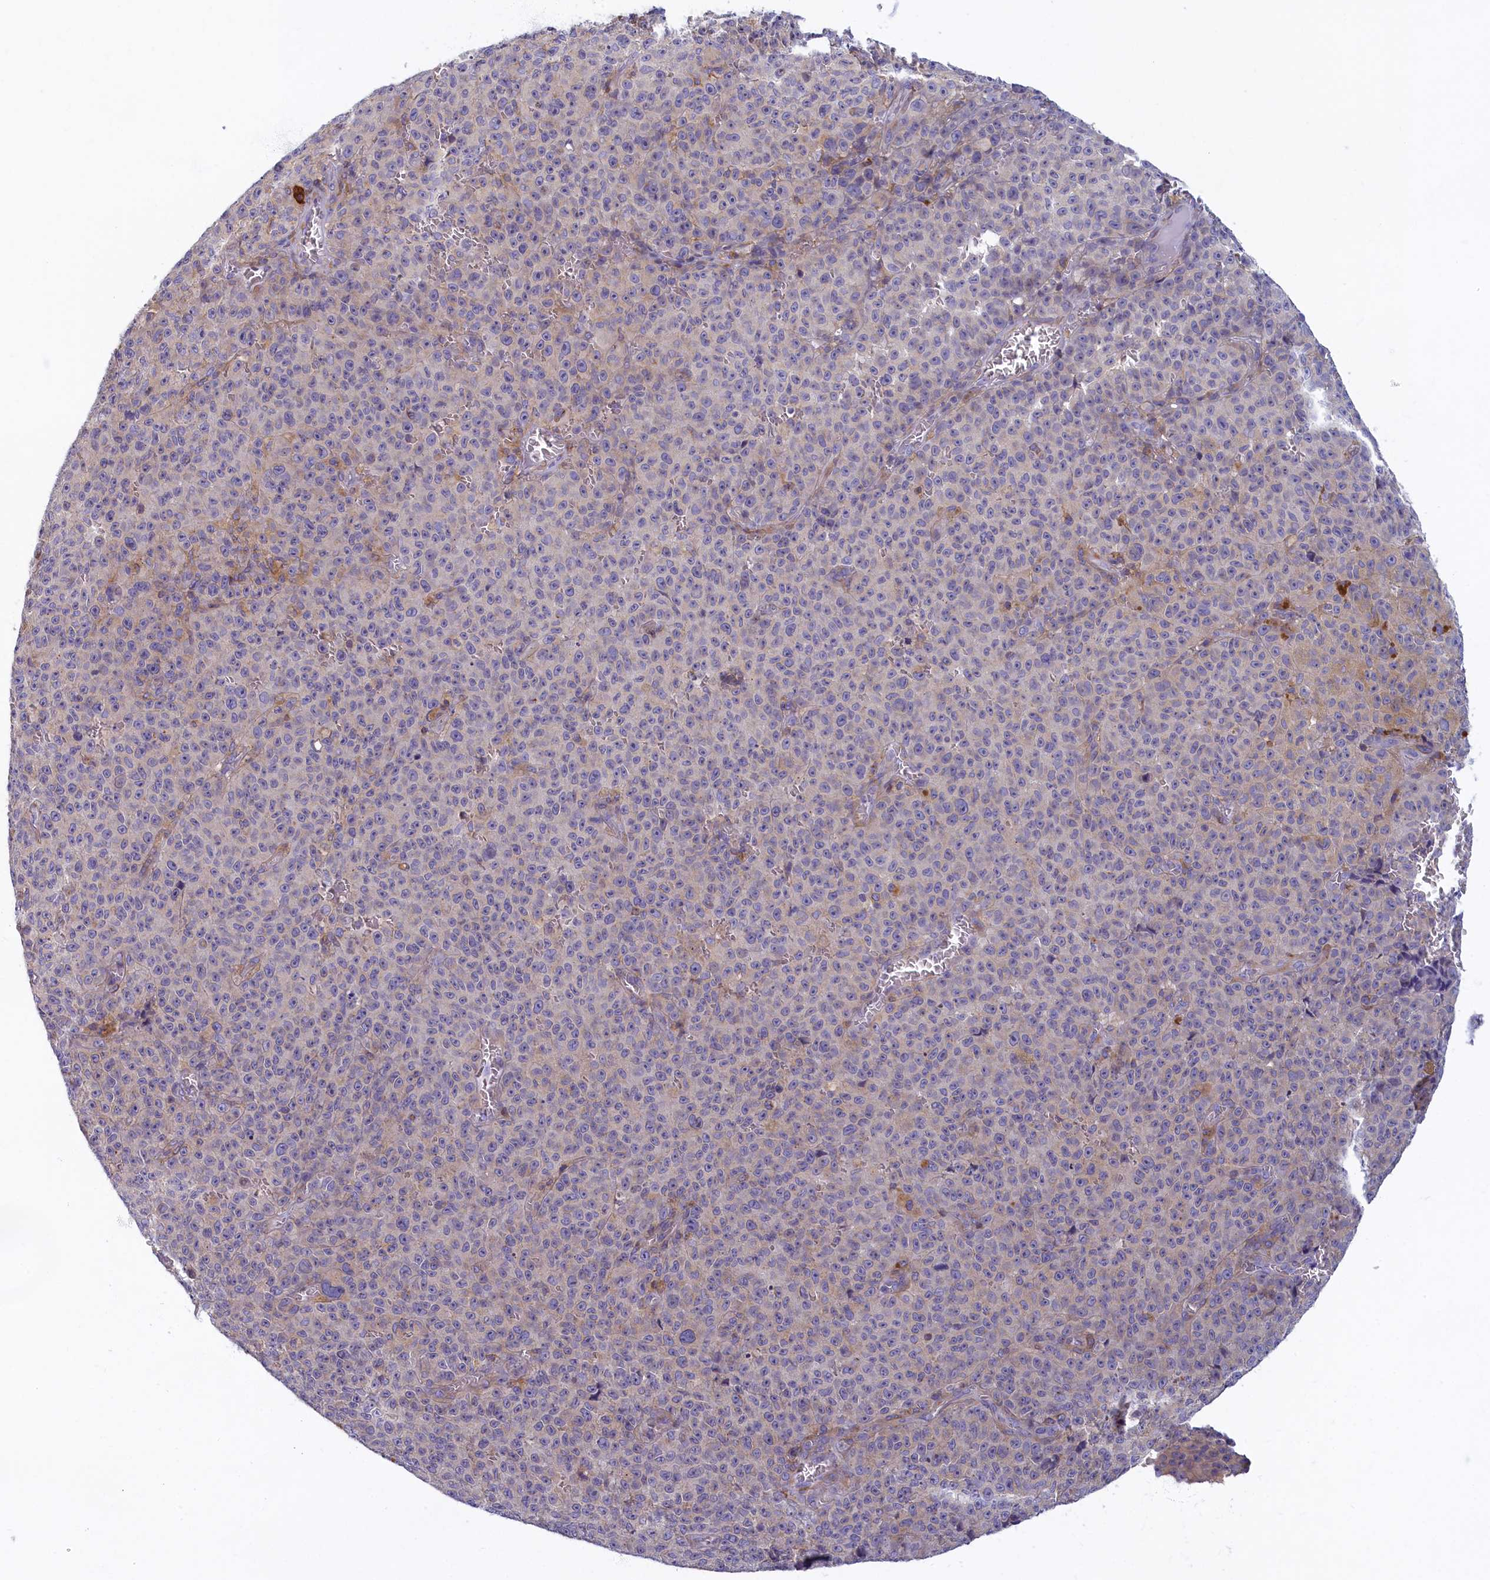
{"staining": {"intensity": "negative", "quantity": "none", "location": "none"}, "tissue": "melanoma", "cell_type": "Tumor cells", "image_type": "cancer", "snomed": [{"axis": "morphology", "description": "Malignant melanoma, NOS"}, {"axis": "topography", "description": "Skin"}], "caption": "Immunohistochemistry (IHC) histopathology image of neoplastic tissue: human melanoma stained with DAB reveals no significant protein staining in tumor cells.", "gene": "NOL10", "patient": {"sex": "female", "age": 82}}